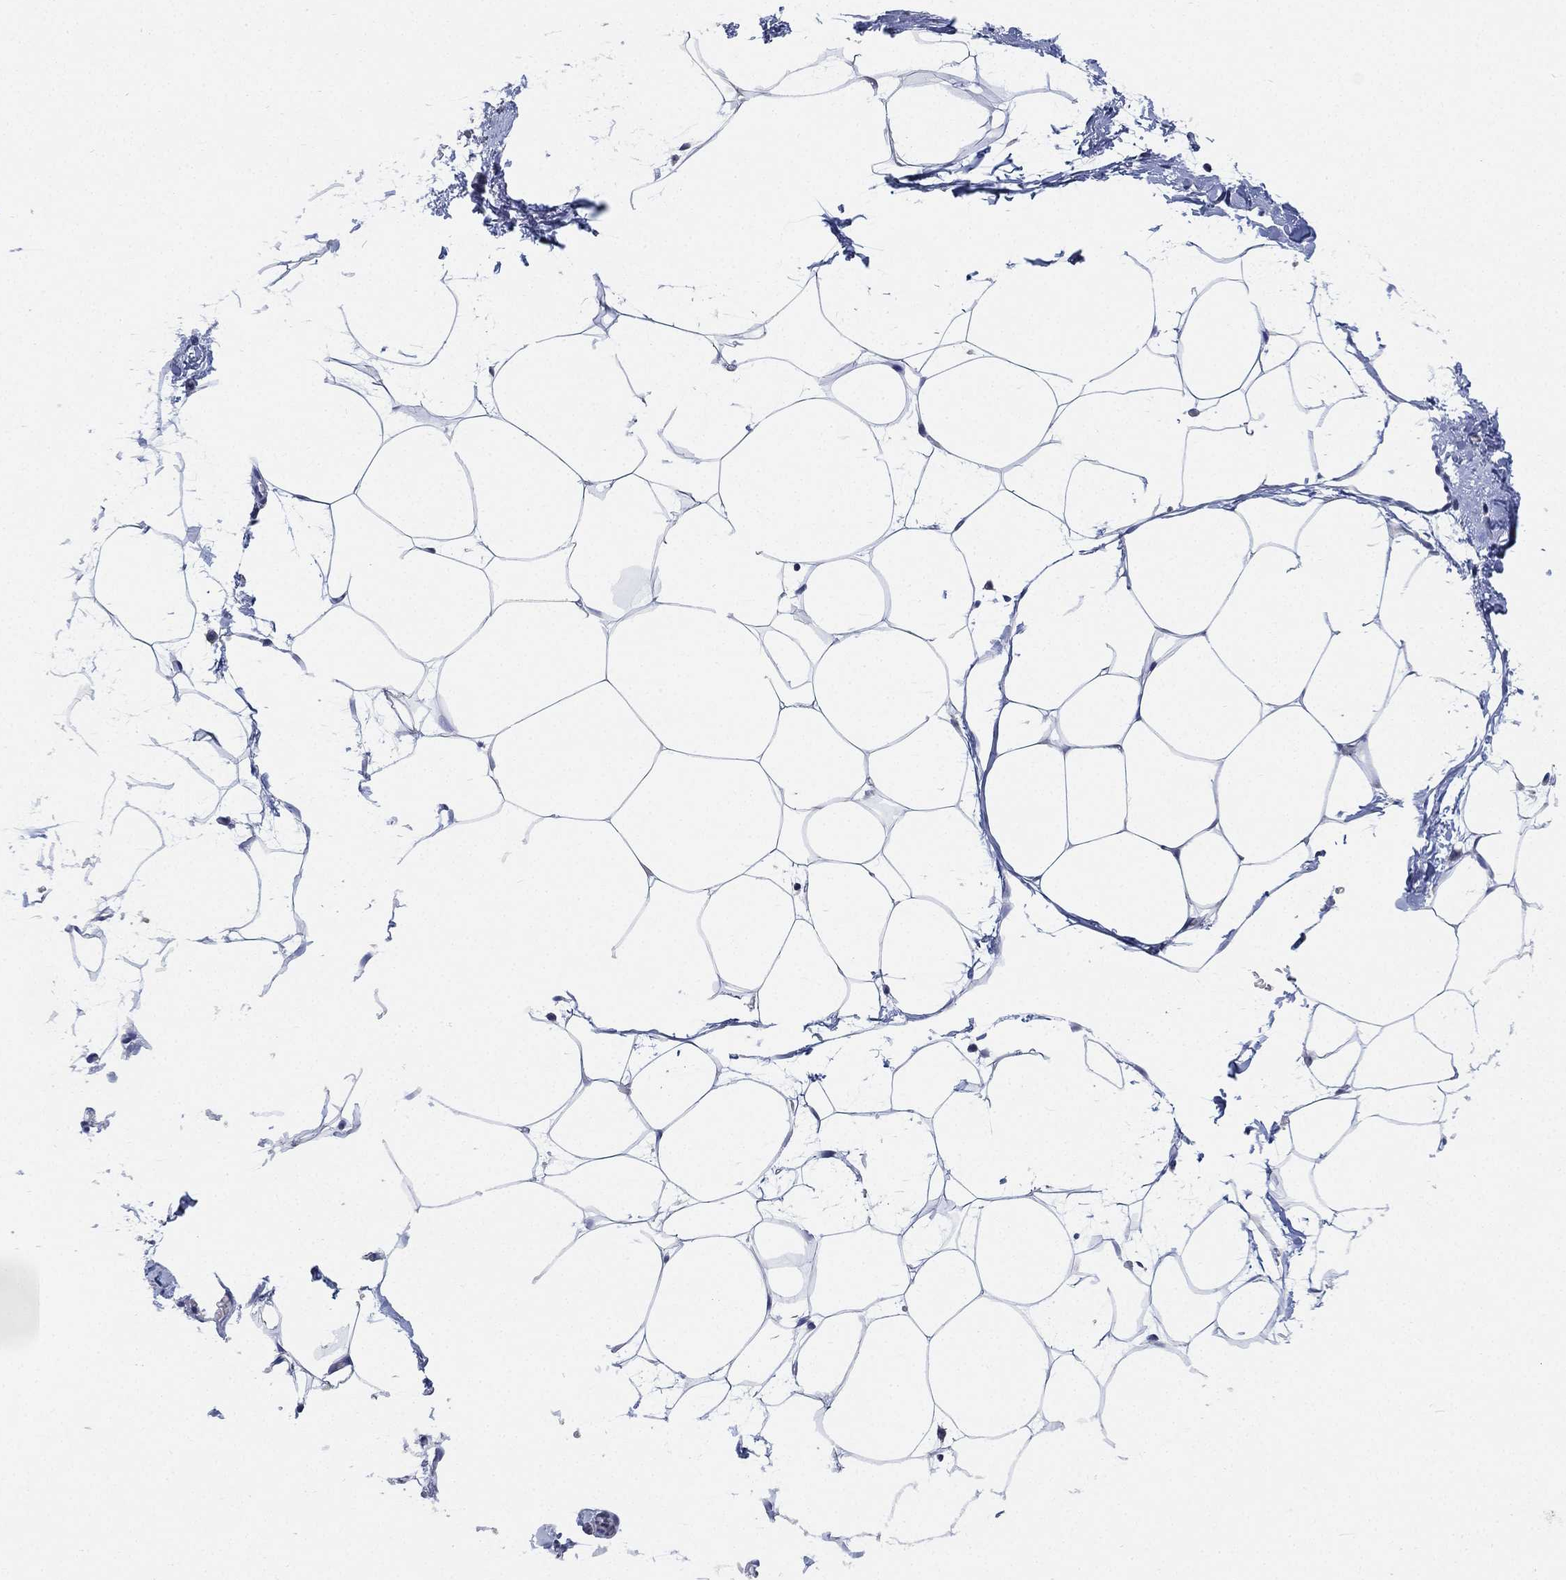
{"staining": {"intensity": "negative", "quantity": "none", "location": "none"}, "tissue": "adipose tissue", "cell_type": "Adipocytes", "image_type": "normal", "snomed": [{"axis": "morphology", "description": "Normal tissue, NOS"}, {"axis": "topography", "description": "Adipose tissue"}], "caption": "Adipocytes are negative for brown protein staining in normal adipose tissue. (DAB (3,3'-diaminobenzidine) IHC, high magnification).", "gene": "IYD", "patient": {"sex": "male", "age": 57}}